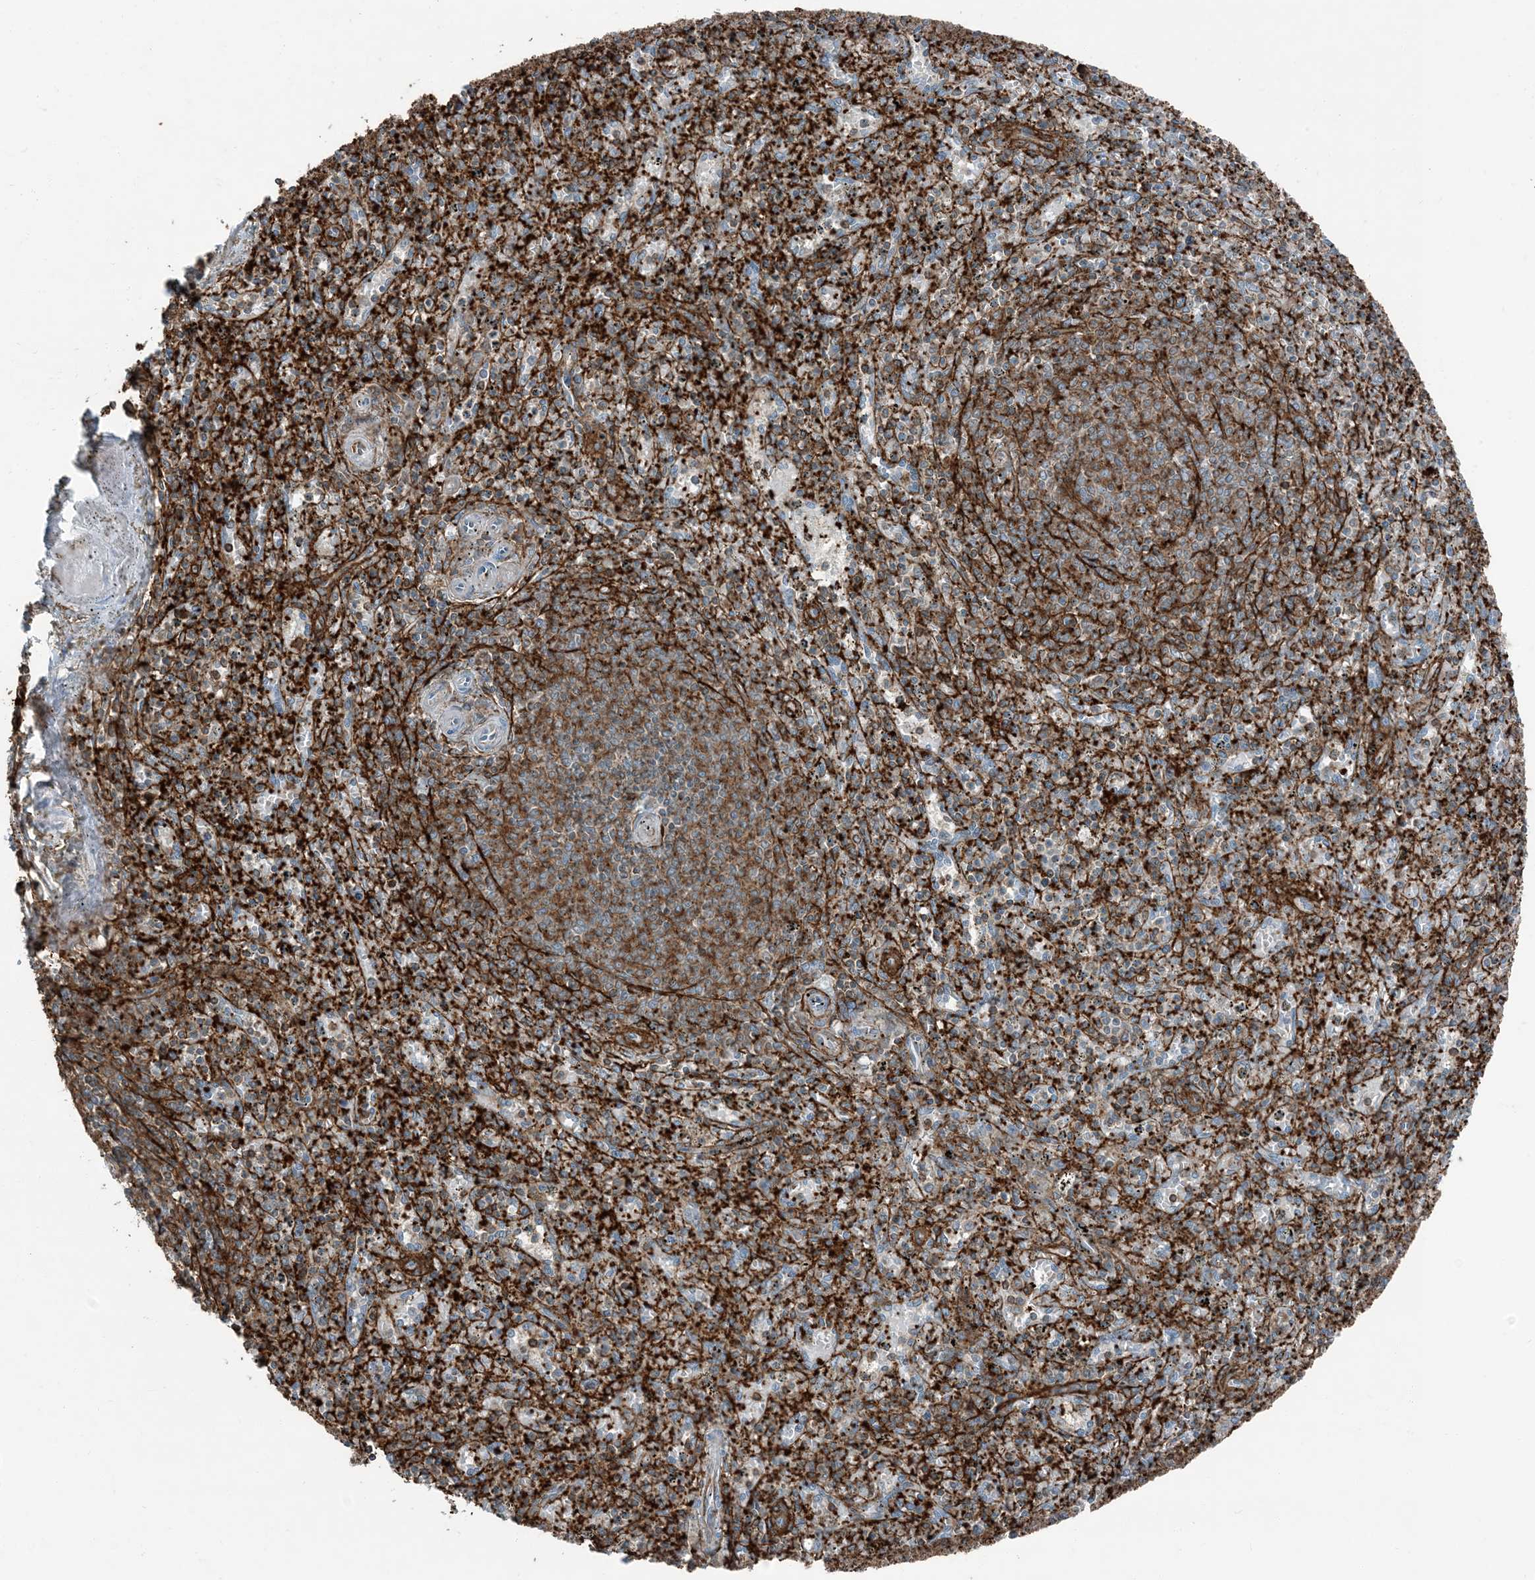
{"staining": {"intensity": "strong", "quantity": "25%-75%", "location": "cytoplasmic/membranous"}, "tissue": "spleen", "cell_type": "Cells in red pulp", "image_type": "normal", "snomed": [{"axis": "morphology", "description": "Normal tissue, NOS"}, {"axis": "topography", "description": "Spleen"}], "caption": "Immunohistochemistry of benign spleen shows high levels of strong cytoplasmic/membranous positivity in about 25%-75% of cells in red pulp.", "gene": "APOBEC3C", "patient": {"sex": "male", "age": 72}}